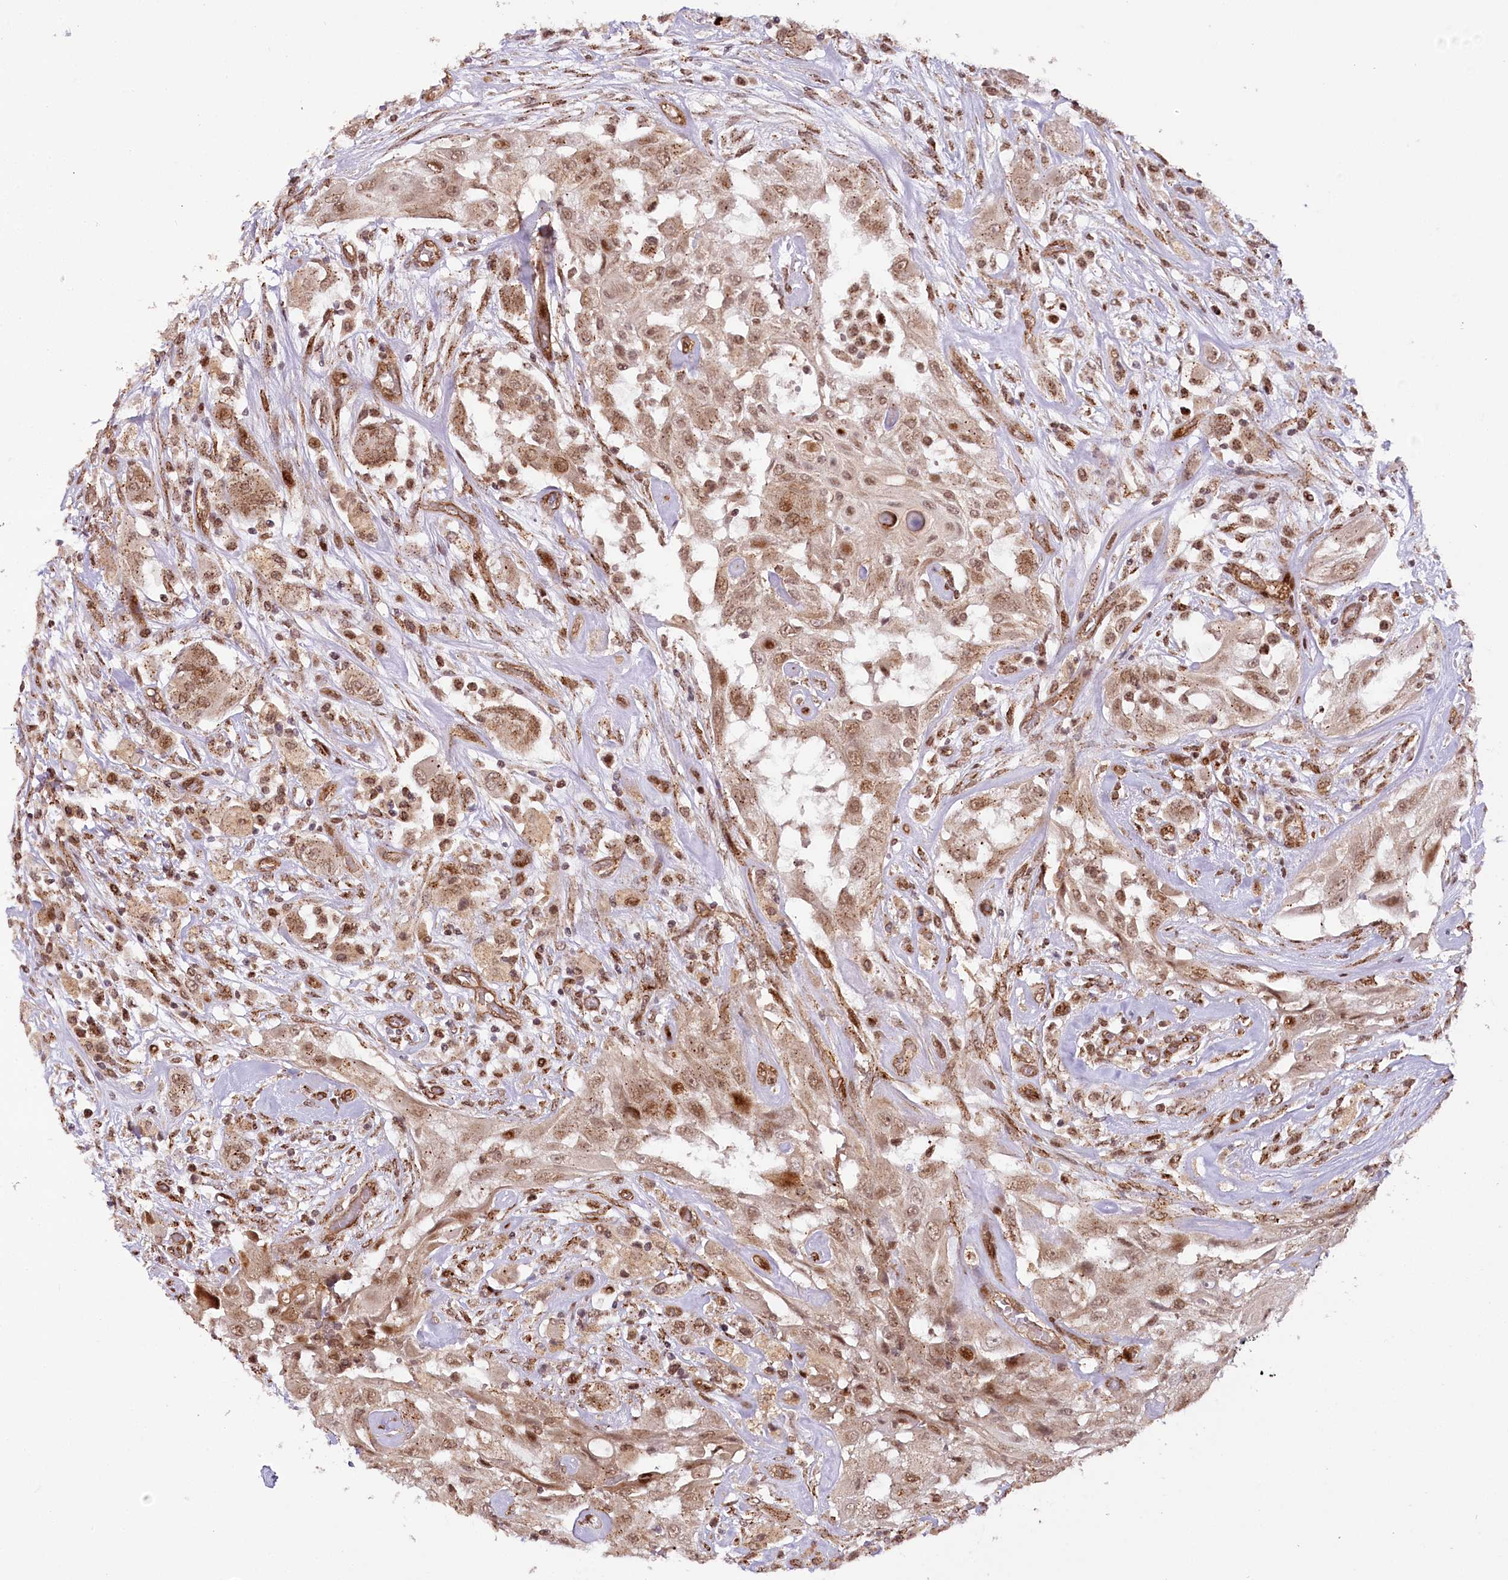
{"staining": {"intensity": "strong", "quantity": ">75%", "location": "cytoplasmic/membranous,nuclear"}, "tissue": "thyroid cancer", "cell_type": "Tumor cells", "image_type": "cancer", "snomed": [{"axis": "morphology", "description": "Papillary adenocarcinoma, NOS"}, {"axis": "topography", "description": "Thyroid gland"}], "caption": "Thyroid cancer (papillary adenocarcinoma) stained with DAB immunohistochemistry reveals high levels of strong cytoplasmic/membranous and nuclear expression in approximately >75% of tumor cells.", "gene": "COPG1", "patient": {"sex": "female", "age": 59}}